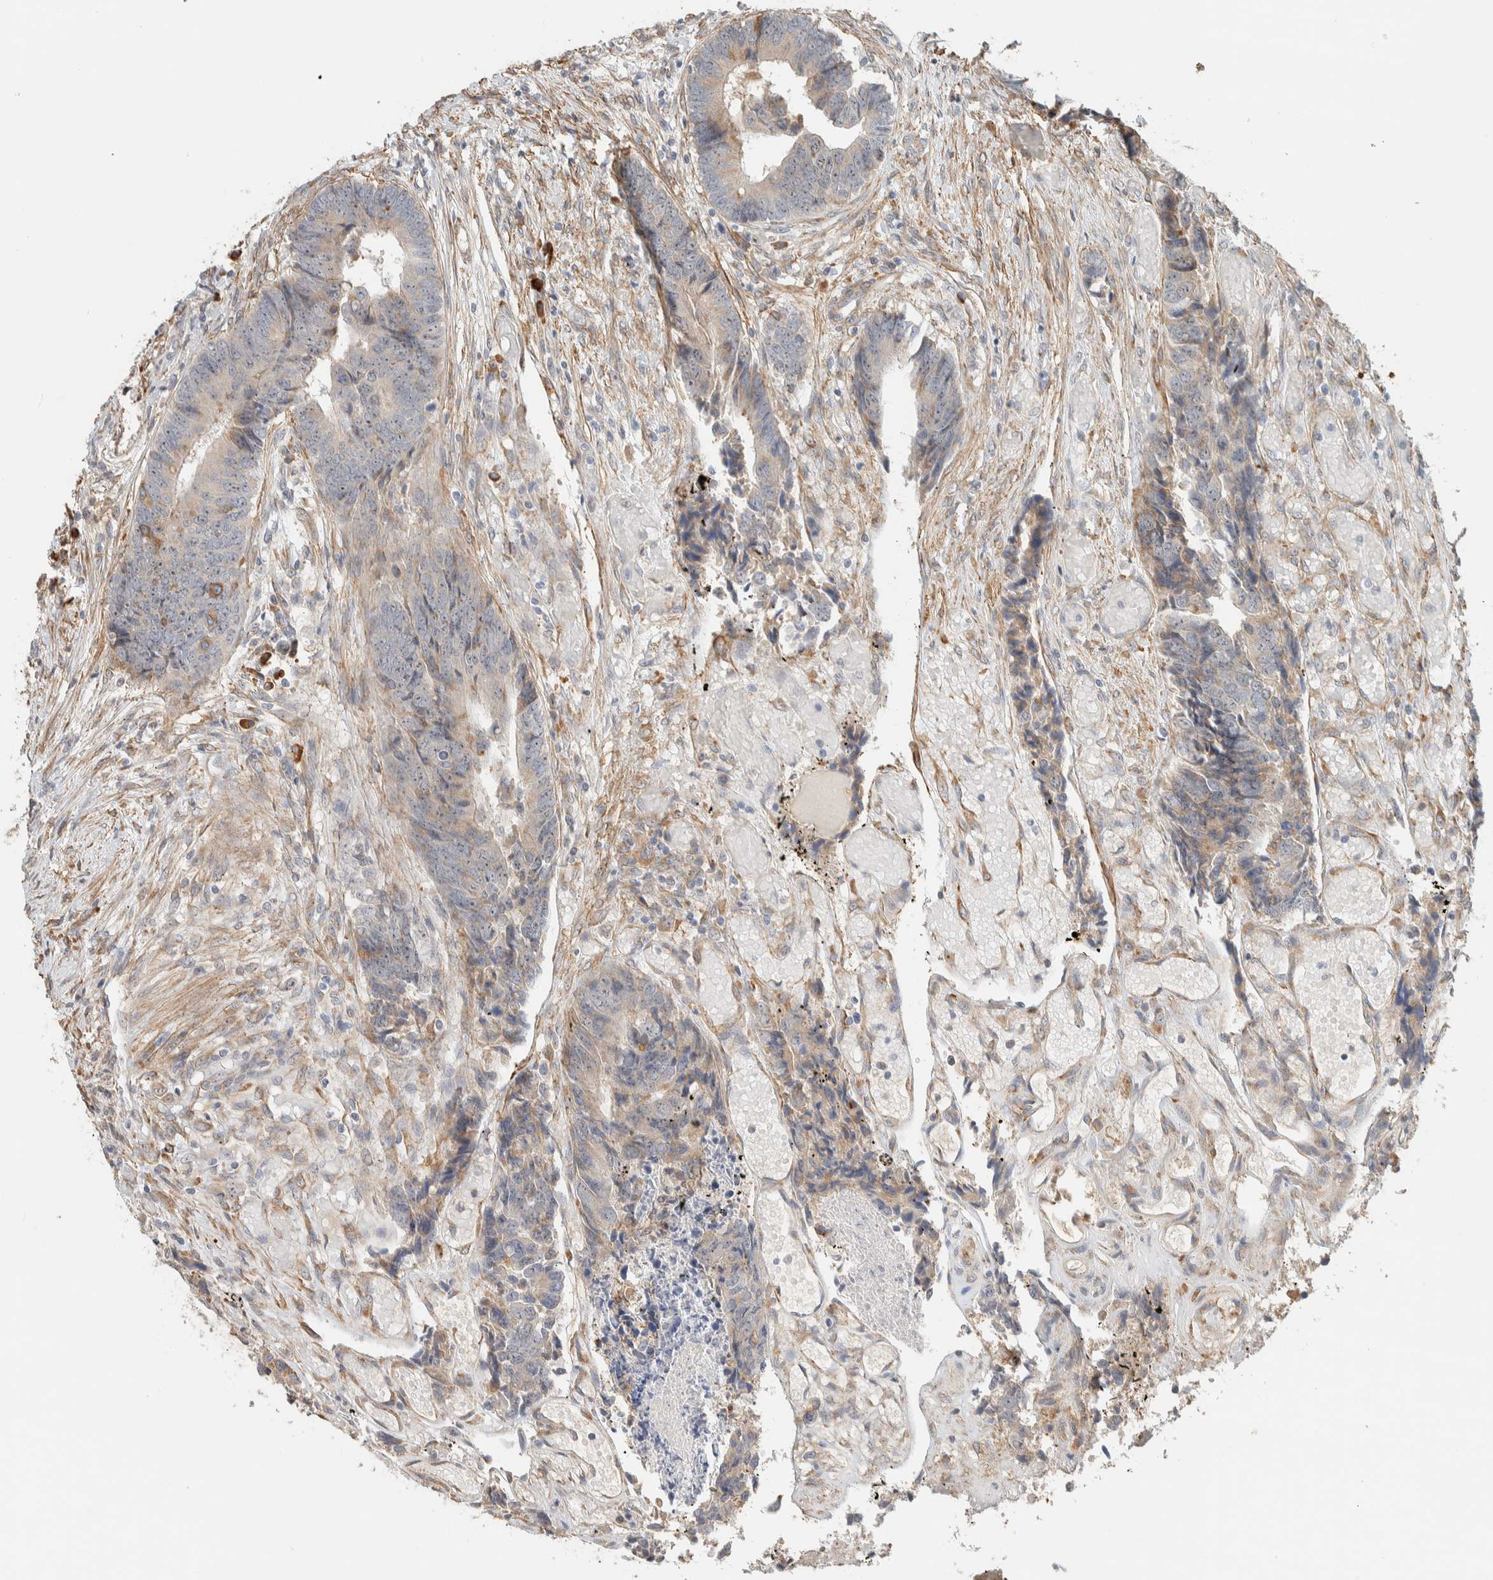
{"staining": {"intensity": "weak", "quantity": "<25%", "location": "cytoplasmic/membranous"}, "tissue": "colorectal cancer", "cell_type": "Tumor cells", "image_type": "cancer", "snomed": [{"axis": "morphology", "description": "Adenocarcinoma, NOS"}, {"axis": "topography", "description": "Rectum"}], "caption": "The histopathology image demonstrates no staining of tumor cells in adenocarcinoma (colorectal).", "gene": "KLHL40", "patient": {"sex": "male", "age": 84}}